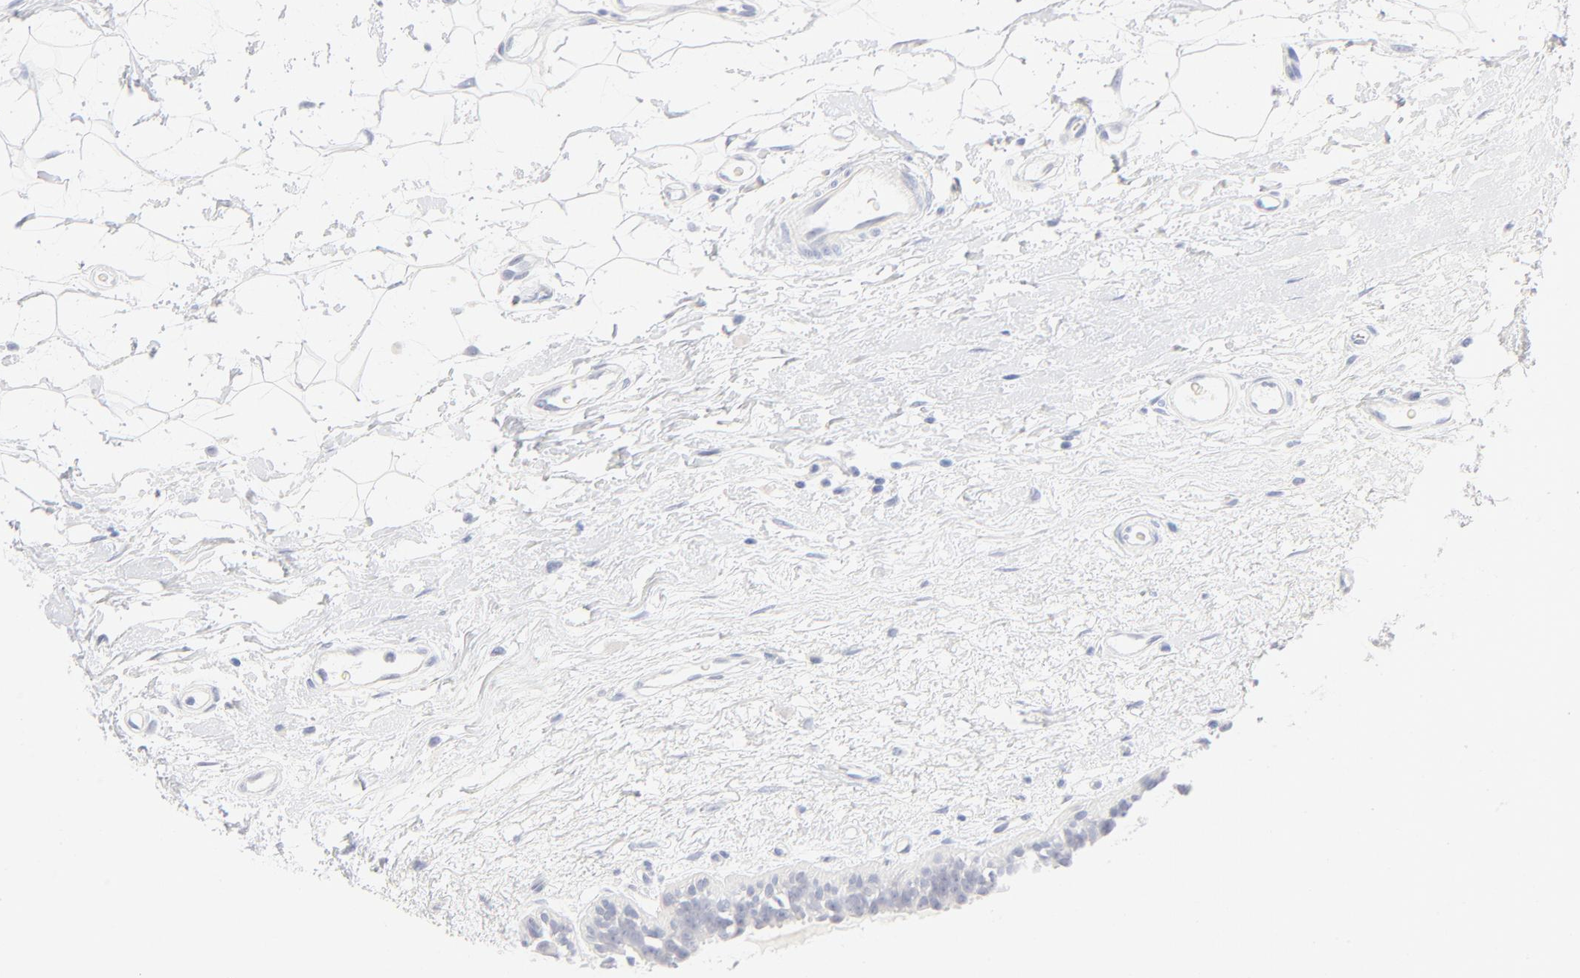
{"staining": {"intensity": "negative", "quantity": "none", "location": "none"}, "tissue": "breast cancer", "cell_type": "Tumor cells", "image_type": "cancer", "snomed": [{"axis": "morphology", "description": "Duct carcinoma"}, {"axis": "topography", "description": "Breast"}], "caption": "High power microscopy photomicrograph of an immunohistochemistry micrograph of infiltrating ductal carcinoma (breast), revealing no significant positivity in tumor cells.", "gene": "ONECUT1", "patient": {"sex": "female", "age": 40}}